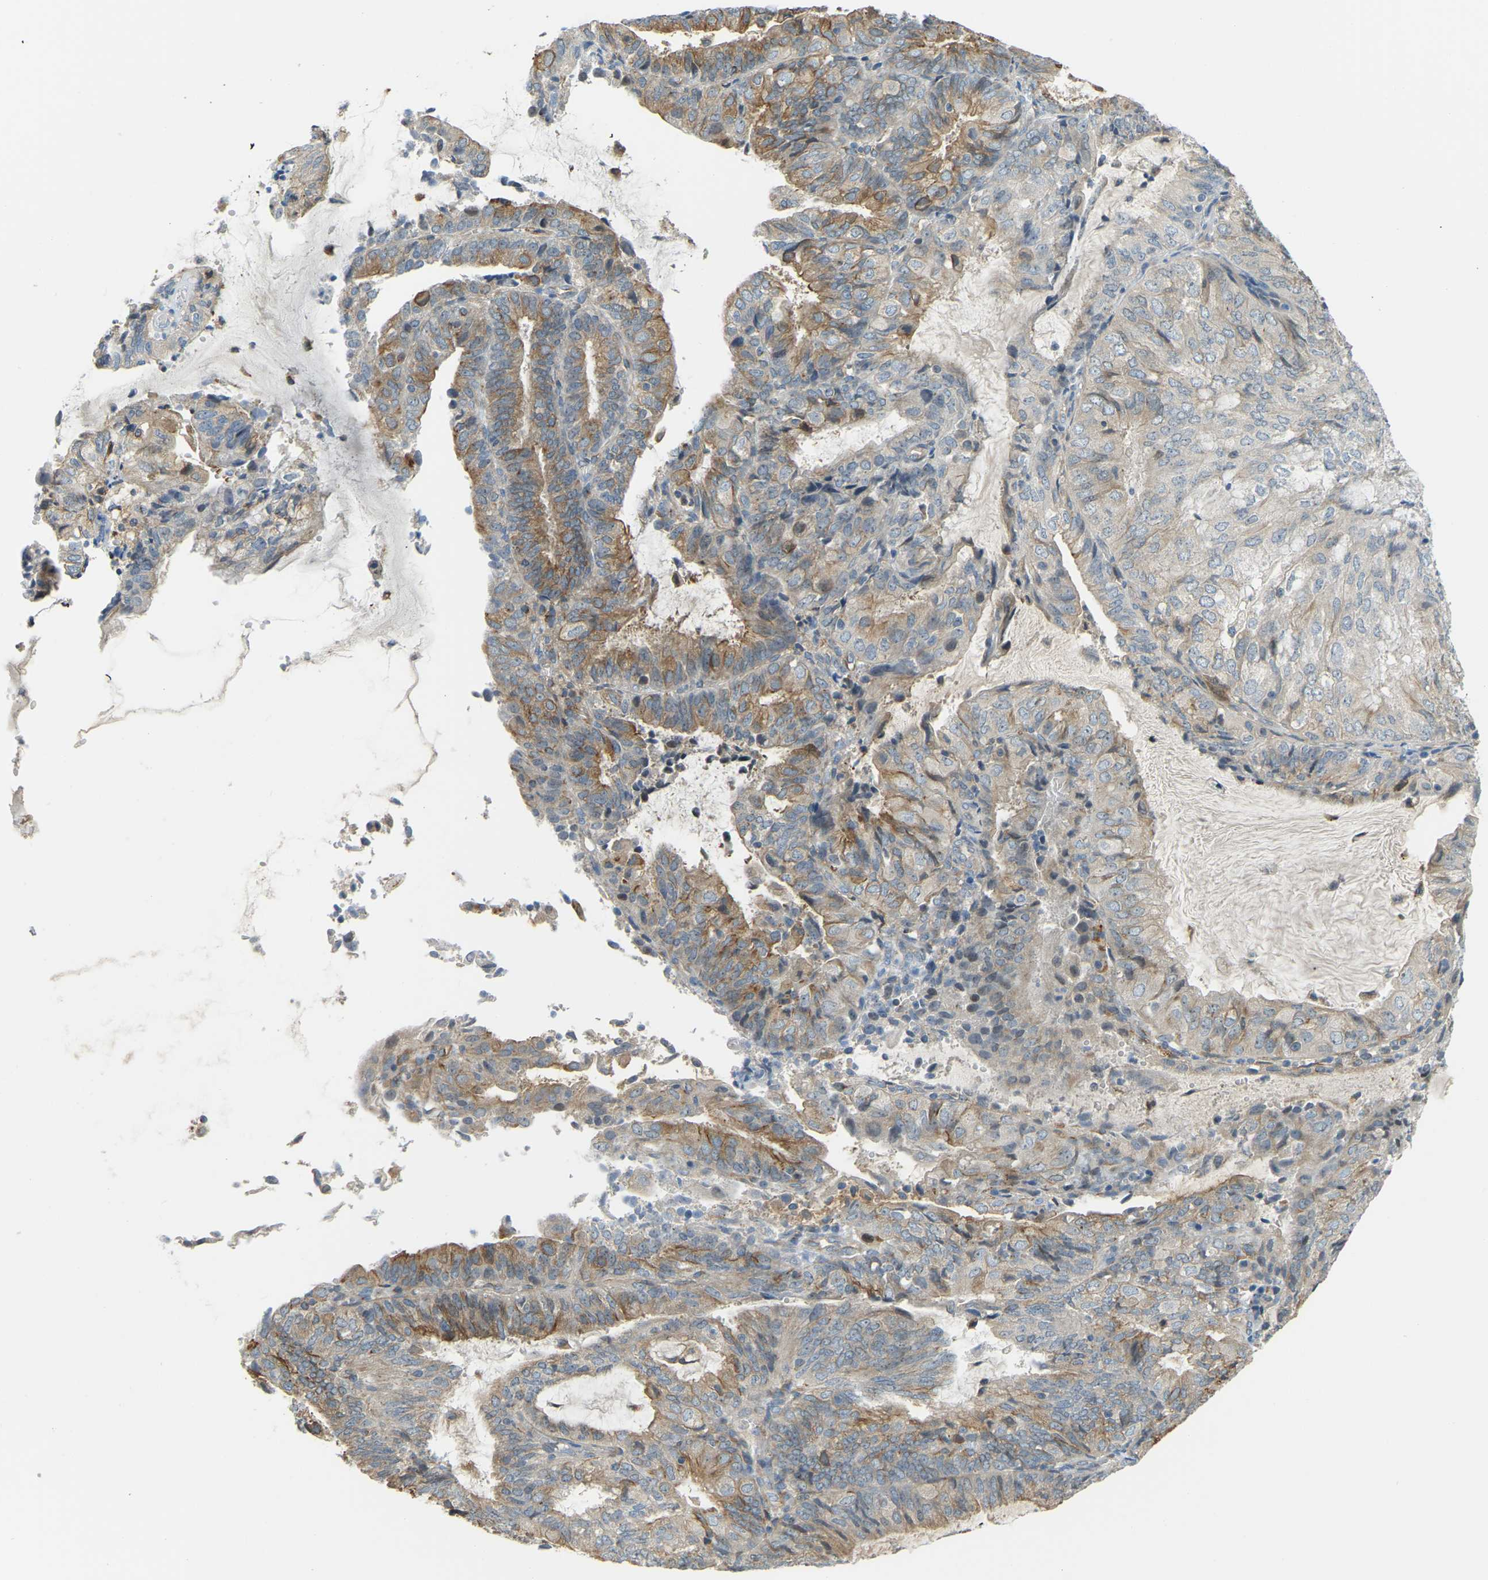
{"staining": {"intensity": "moderate", "quantity": "25%-75%", "location": "cytoplasmic/membranous"}, "tissue": "endometrial cancer", "cell_type": "Tumor cells", "image_type": "cancer", "snomed": [{"axis": "morphology", "description": "Adenocarcinoma, NOS"}, {"axis": "topography", "description": "Endometrium"}], "caption": "Endometrial cancer stained for a protein (brown) exhibits moderate cytoplasmic/membranous positive positivity in about 25%-75% of tumor cells.", "gene": "NME8", "patient": {"sex": "female", "age": 81}}